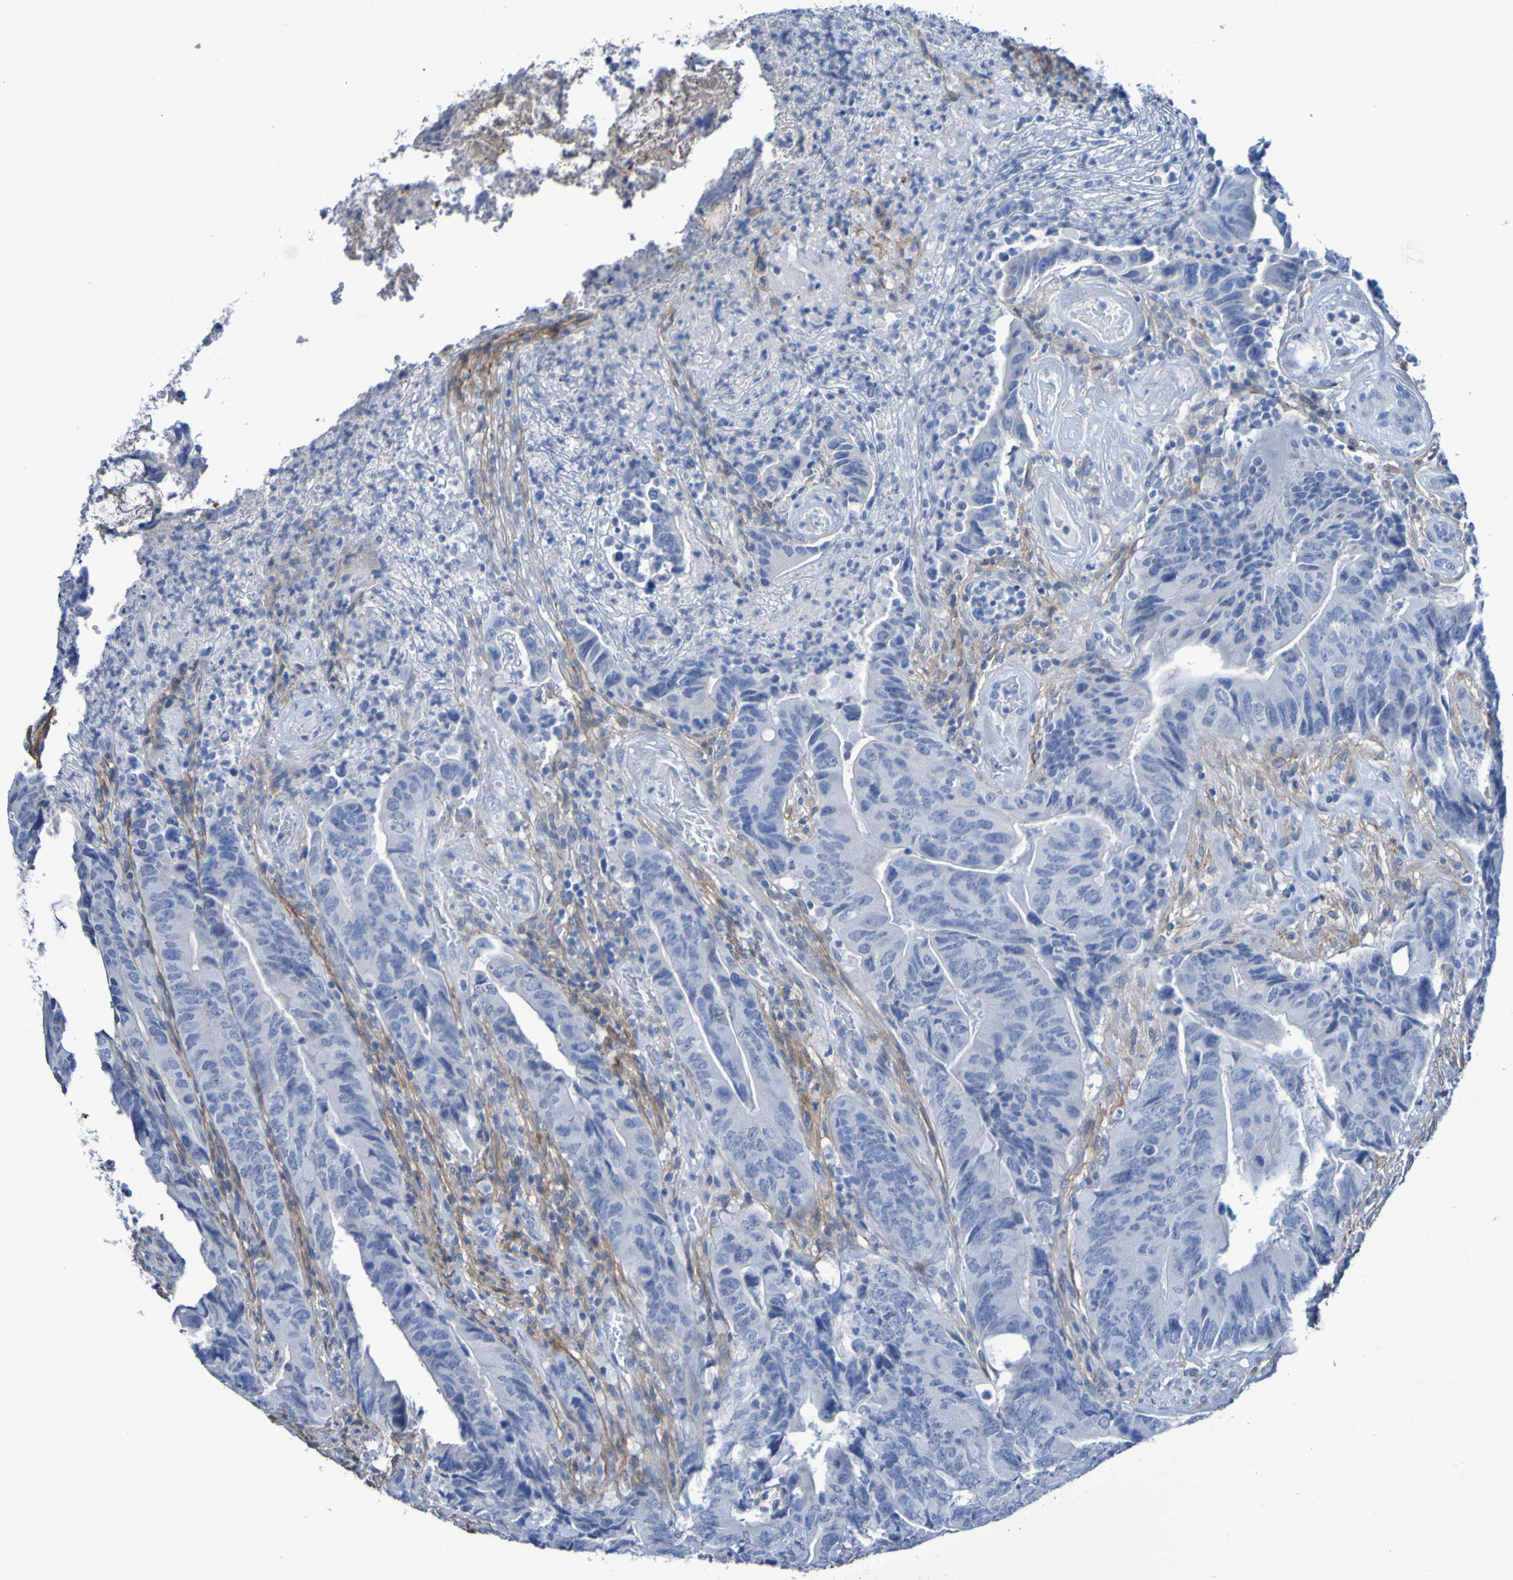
{"staining": {"intensity": "negative", "quantity": "none", "location": "none"}, "tissue": "colorectal cancer", "cell_type": "Tumor cells", "image_type": "cancer", "snomed": [{"axis": "morphology", "description": "Normal tissue, NOS"}, {"axis": "morphology", "description": "Adenocarcinoma, NOS"}, {"axis": "topography", "description": "Colon"}], "caption": "Image shows no protein staining in tumor cells of colorectal cancer (adenocarcinoma) tissue.", "gene": "SGCB", "patient": {"sex": "male", "age": 56}}